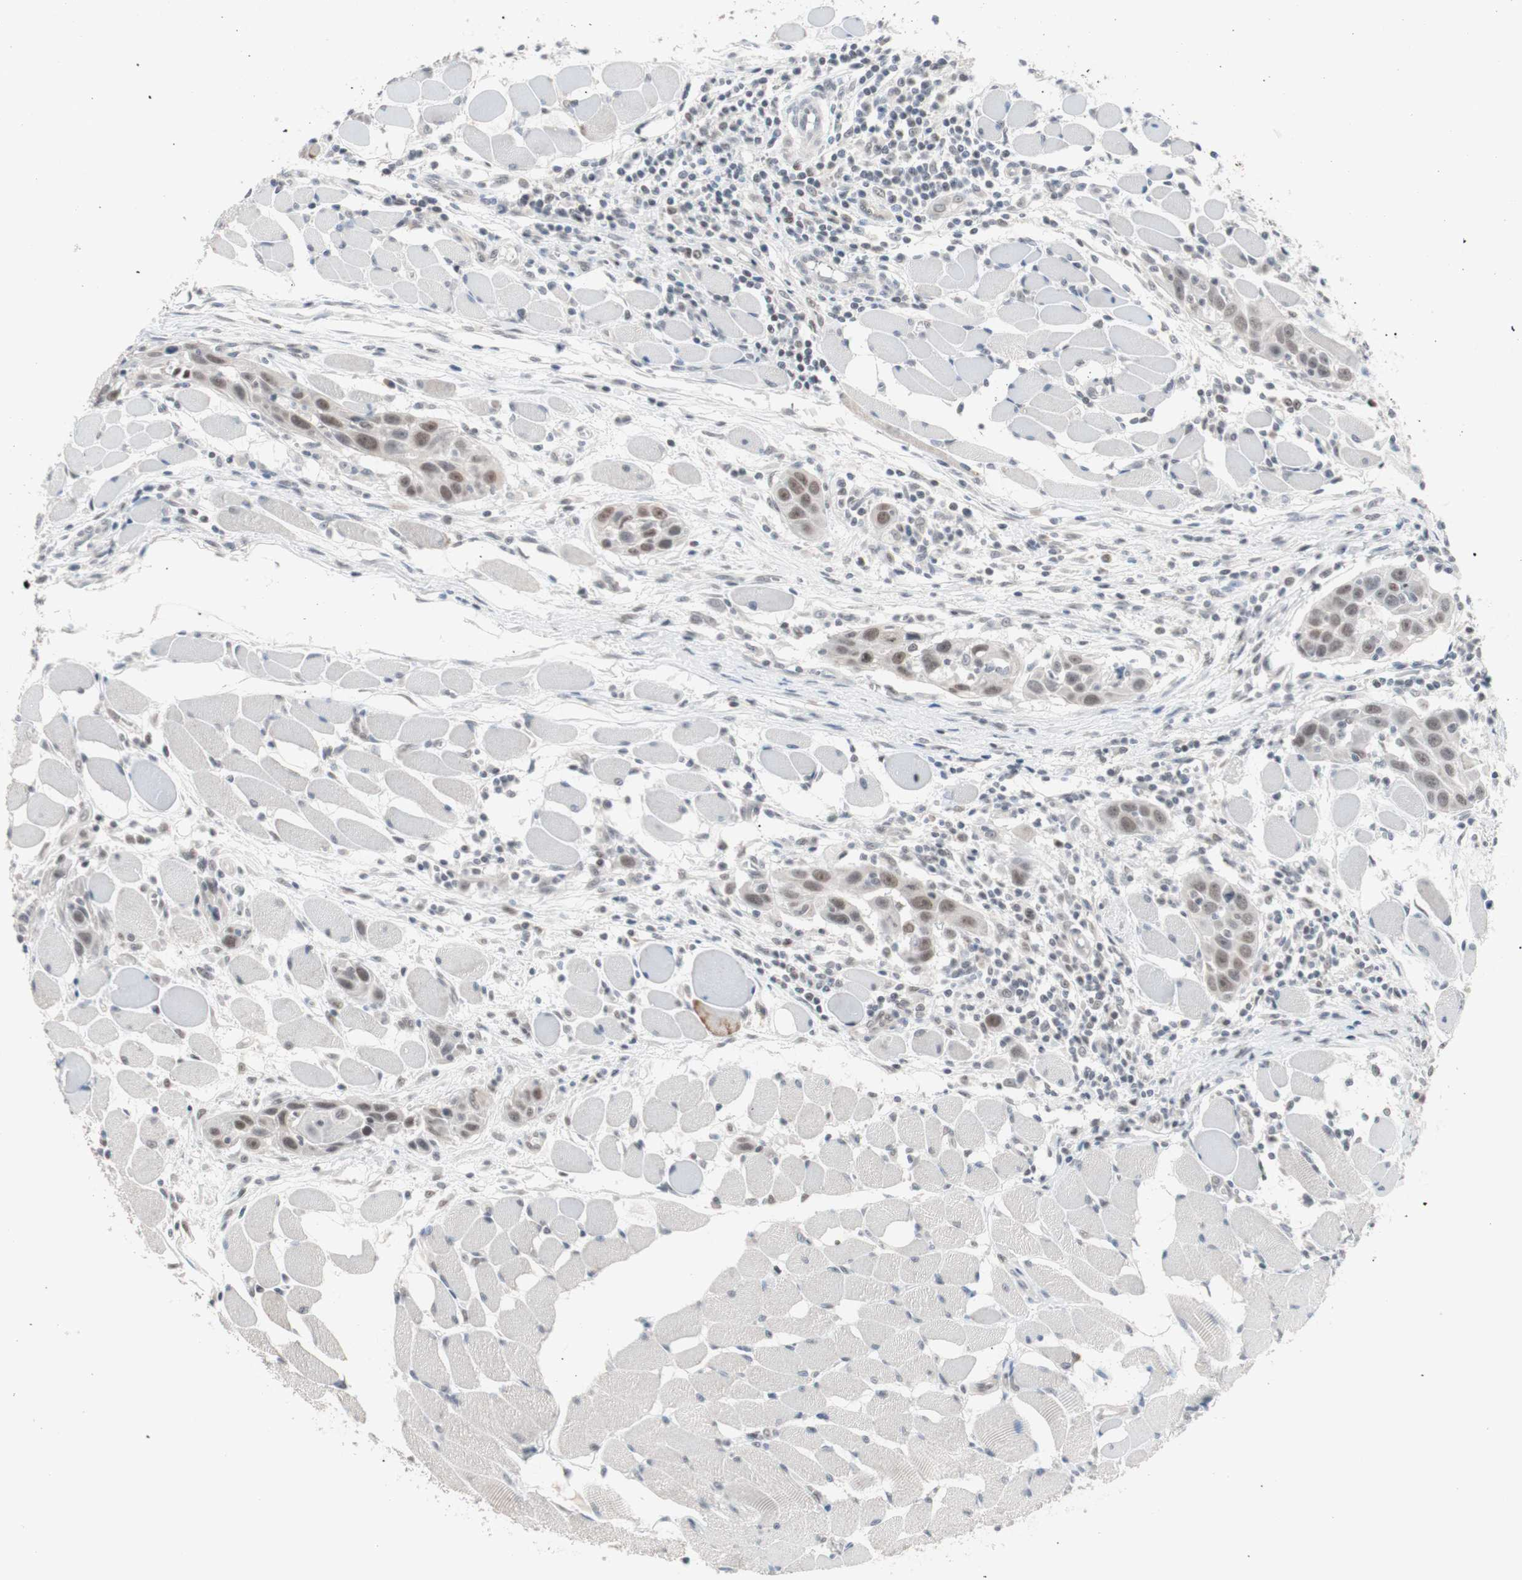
{"staining": {"intensity": "weak", "quantity": ">75%", "location": "nuclear"}, "tissue": "head and neck cancer", "cell_type": "Tumor cells", "image_type": "cancer", "snomed": [{"axis": "morphology", "description": "Squamous cell carcinoma, NOS"}, {"axis": "topography", "description": "Oral tissue"}, {"axis": "topography", "description": "Head-Neck"}], "caption": "Immunohistochemistry (IHC) (DAB) staining of human head and neck cancer demonstrates weak nuclear protein expression in approximately >75% of tumor cells.", "gene": "LIG3", "patient": {"sex": "female", "age": 50}}